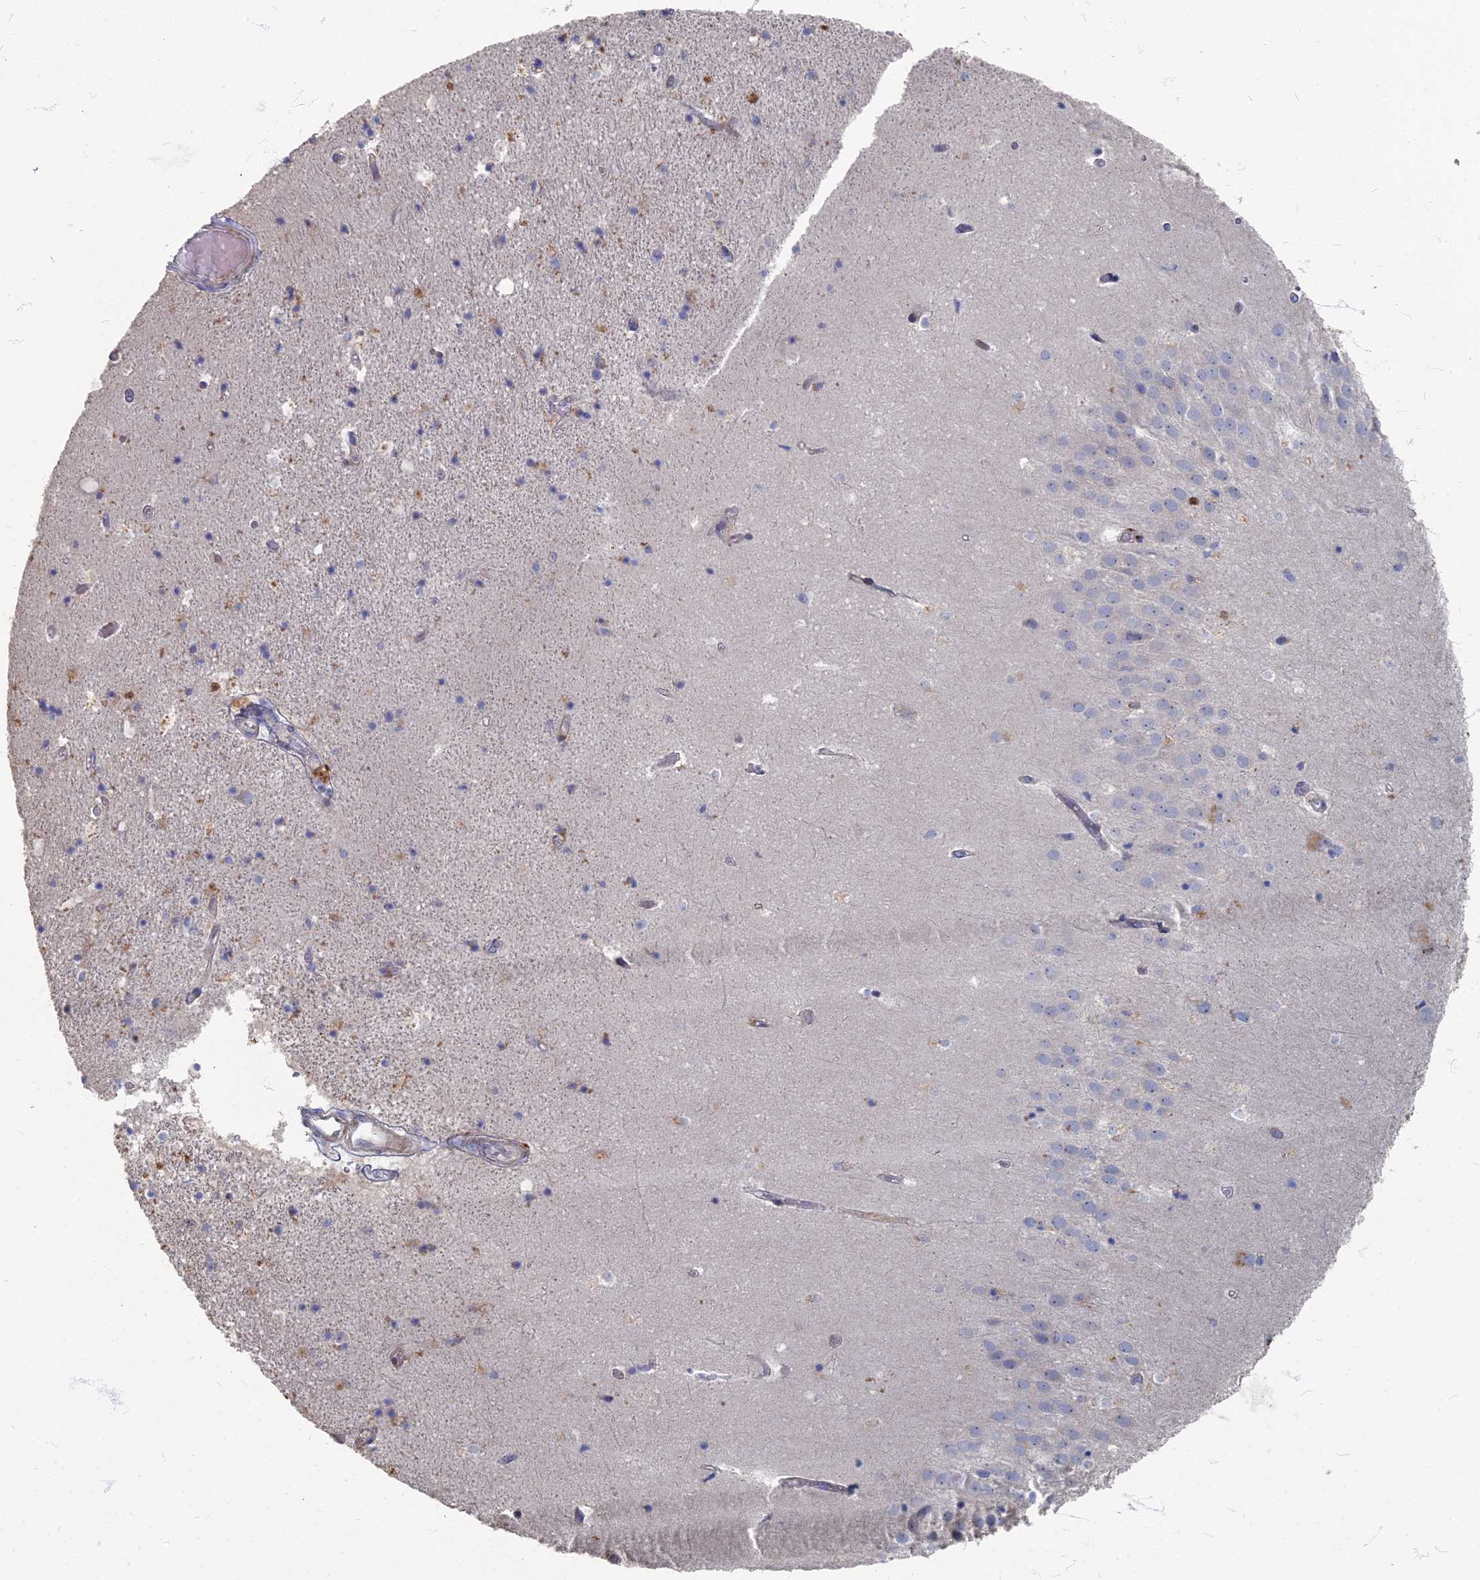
{"staining": {"intensity": "weak", "quantity": "<25%", "location": "cytoplasmic/membranous"}, "tissue": "hippocampus", "cell_type": "Glial cells", "image_type": "normal", "snomed": [{"axis": "morphology", "description": "Normal tissue, NOS"}, {"axis": "topography", "description": "Hippocampus"}], "caption": "High magnification brightfield microscopy of benign hippocampus stained with DAB (3,3'-diaminobenzidine) (brown) and counterstained with hematoxylin (blue): glial cells show no significant positivity. (DAB immunohistochemistry, high magnification).", "gene": "TMEM128", "patient": {"sex": "female", "age": 52}}